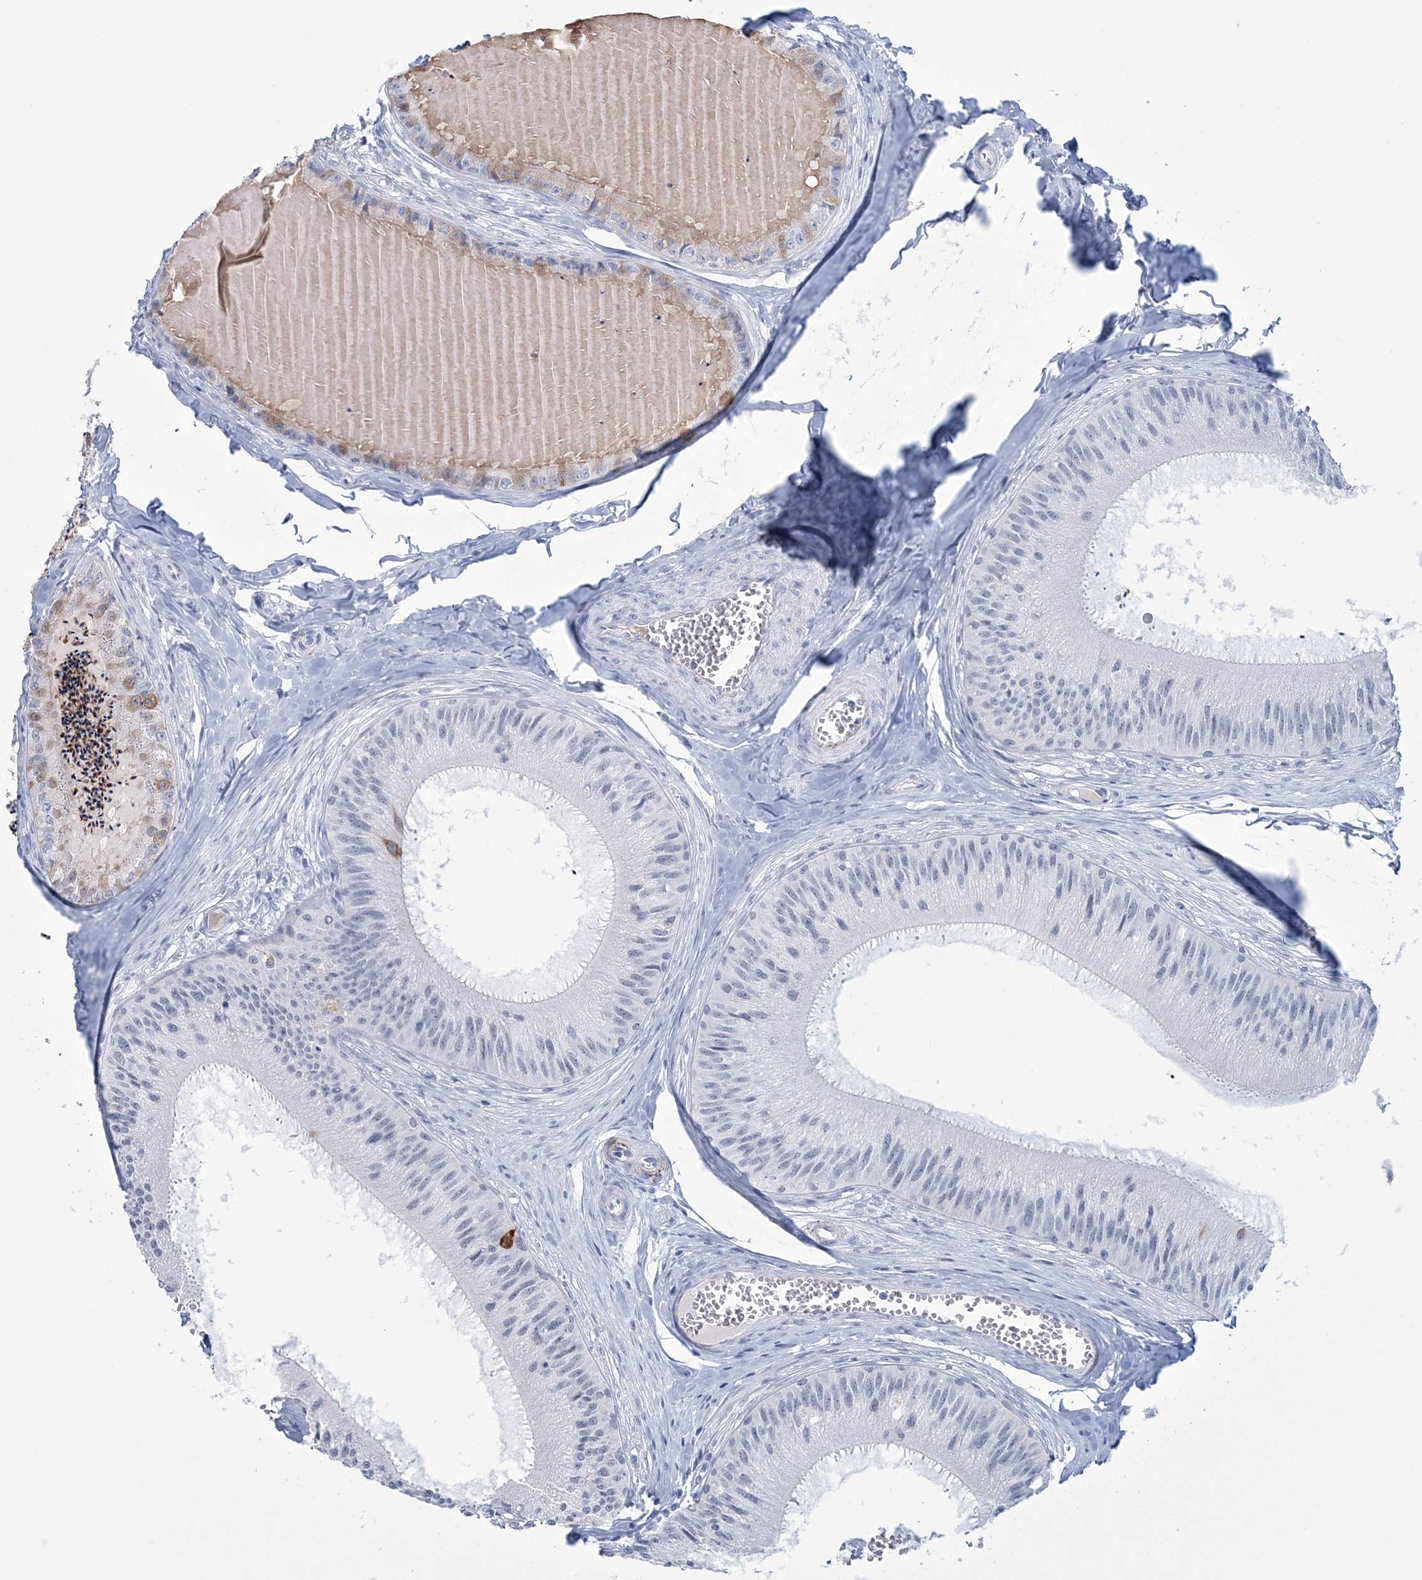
{"staining": {"intensity": "negative", "quantity": "none", "location": "none"}, "tissue": "epididymis", "cell_type": "Glandular cells", "image_type": "normal", "snomed": [{"axis": "morphology", "description": "Normal tissue, NOS"}, {"axis": "topography", "description": "Epididymis"}], "caption": "Normal epididymis was stained to show a protein in brown. There is no significant expression in glandular cells. The staining was performed using DAB to visualize the protein expression in brown, while the nuclei were stained in blue with hematoxylin (Magnification: 20x).", "gene": "DPCD", "patient": {"sex": "male", "age": 31}}